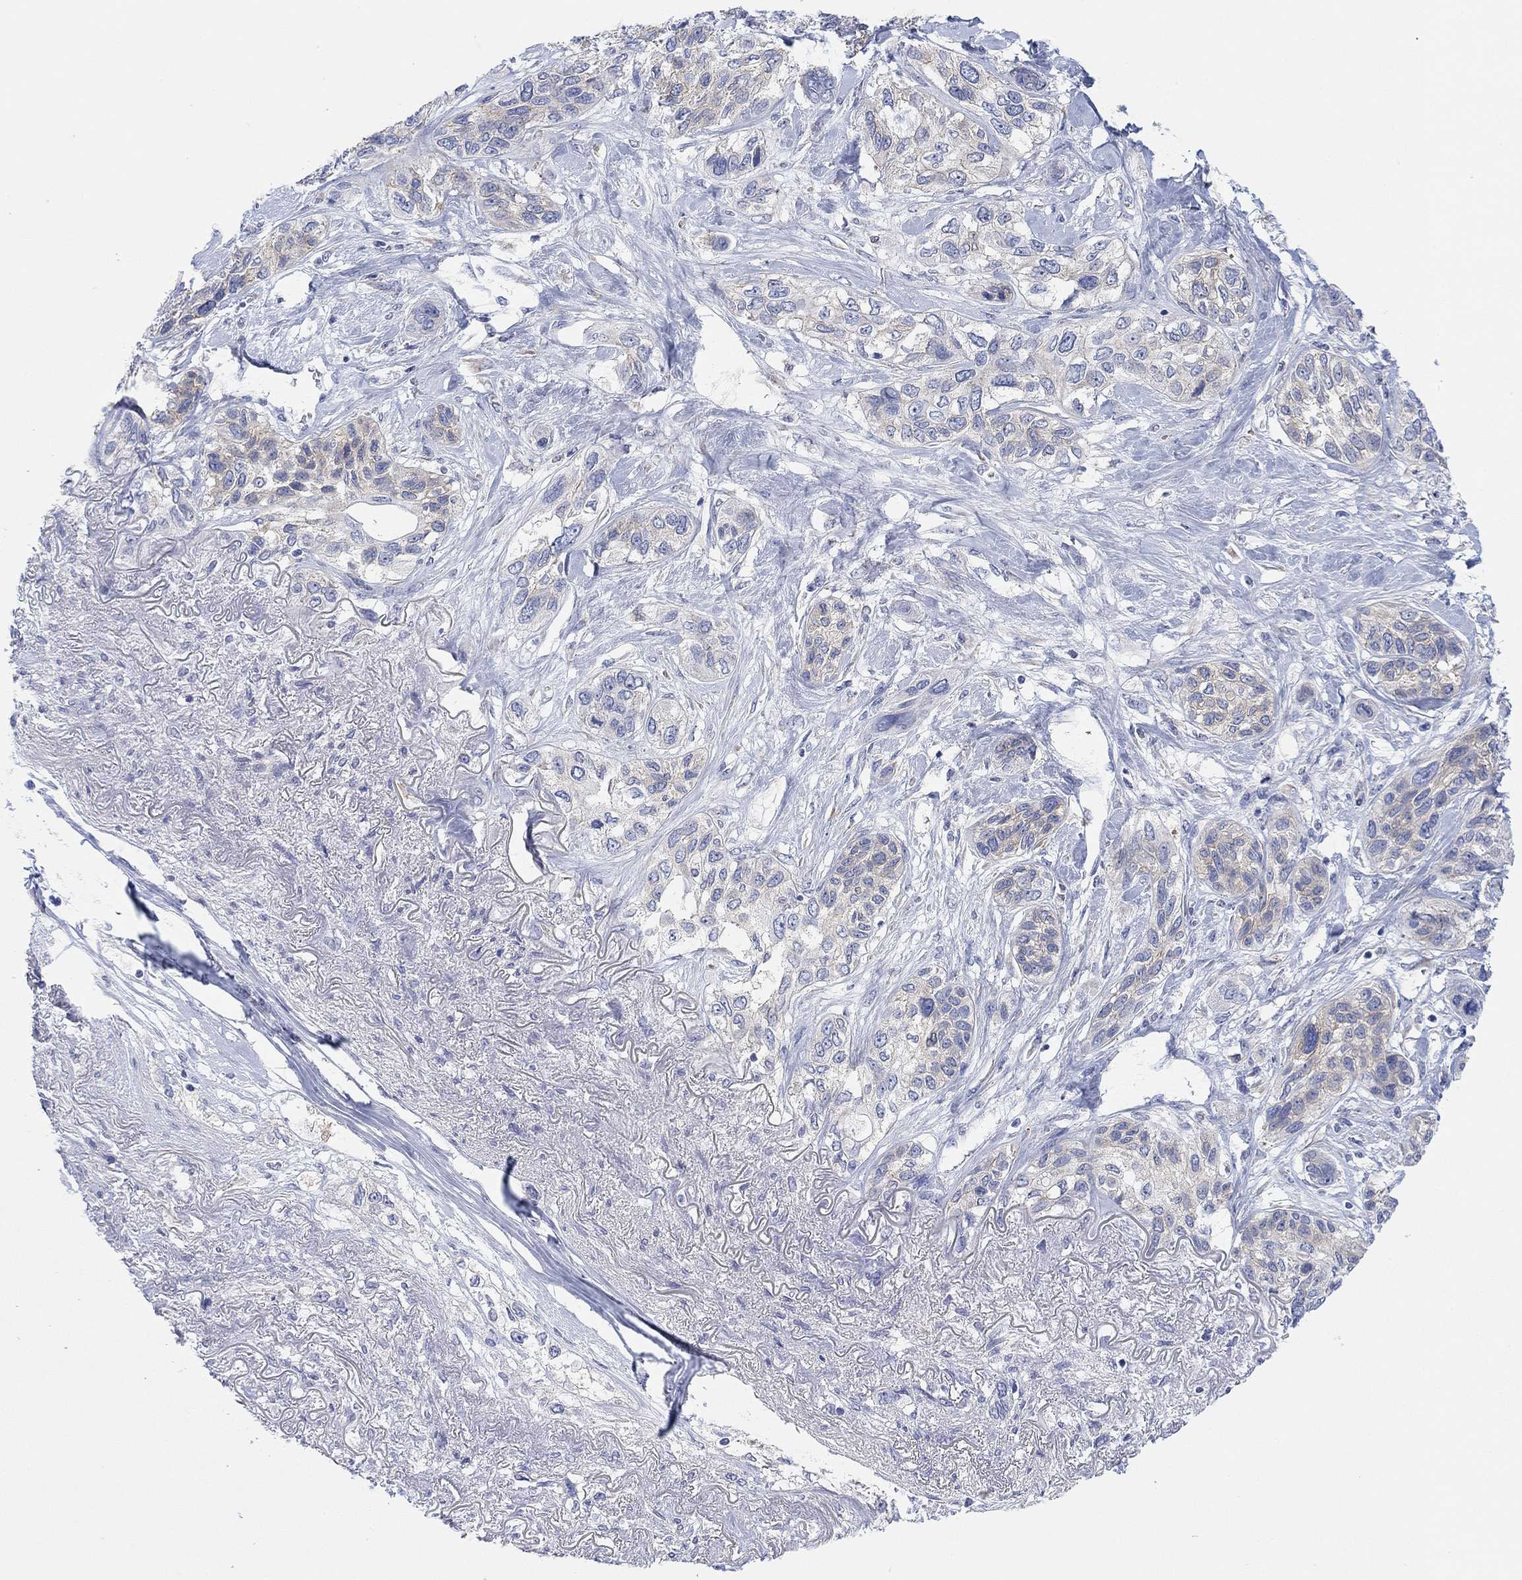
{"staining": {"intensity": "weak", "quantity": "<25%", "location": "cytoplasmic/membranous"}, "tissue": "lung cancer", "cell_type": "Tumor cells", "image_type": "cancer", "snomed": [{"axis": "morphology", "description": "Squamous cell carcinoma, NOS"}, {"axis": "topography", "description": "Lung"}], "caption": "Immunohistochemistry (IHC) of human lung cancer shows no staining in tumor cells.", "gene": "RGS1", "patient": {"sex": "female", "age": 70}}